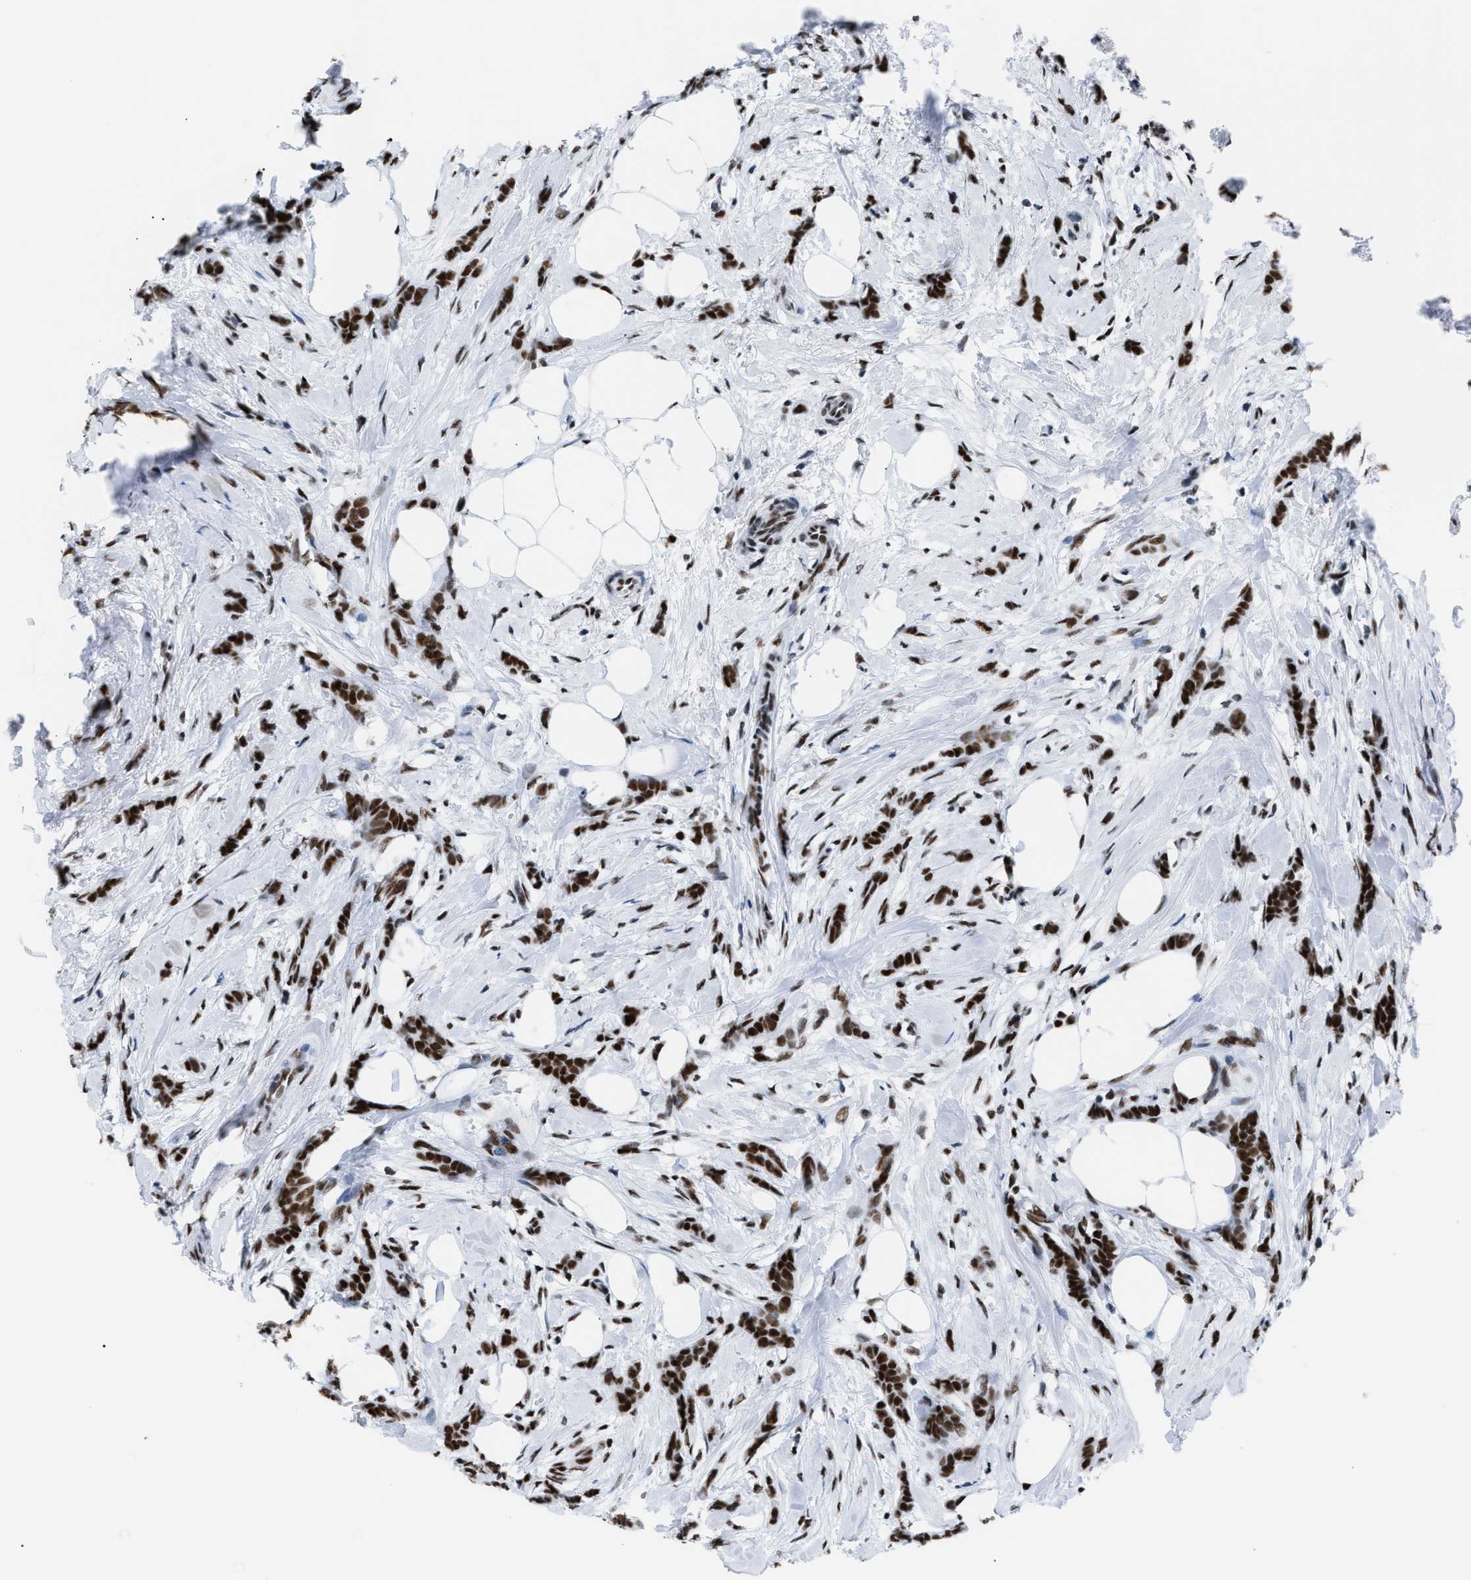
{"staining": {"intensity": "strong", "quantity": ">75%", "location": "nuclear"}, "tissue": "breast cancer", "cell_type": "Tumor cells", "image_type": "cancer", "snomed": [{"axis": "morphology", "description": "Lobular carcinoma, in situ"}, {"axis": "morphology", "description": "Lobular carcinoma"}, {"axis": "topography", "description": "Breast"}], "caption": "Protein staining by immunohistochemistry exhibits strong nuclear staining in approximately >75% of tumor cells in breast lobular carcinoma in situ. (brown staining indicates protein expression, while blue staining denotes nuclei).", "gene": "CCAR2", "patient": {"sex": "female", "age": 41}}